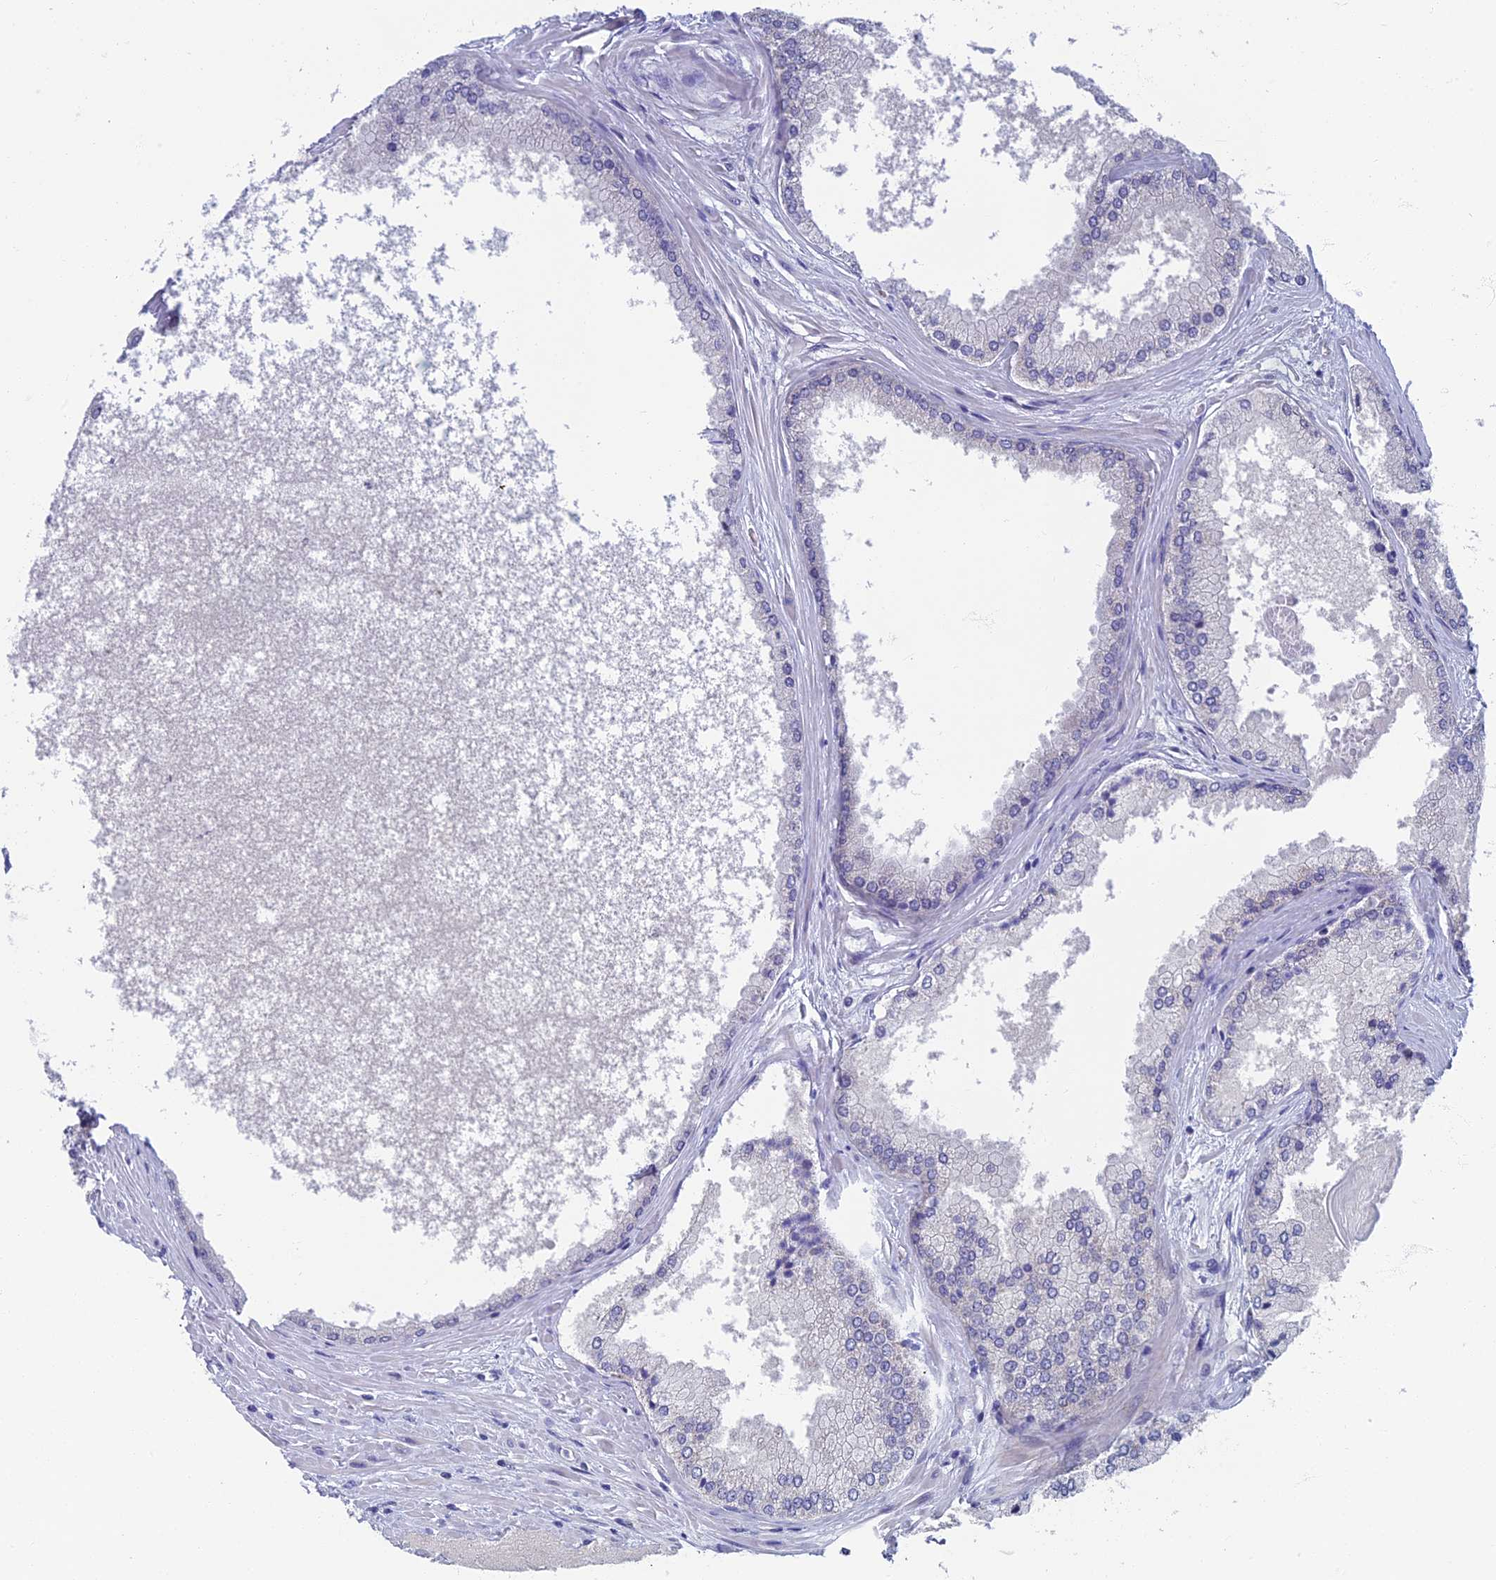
{"staining": {"intensity": "negative", "quantity": "none", "location": "none"}, "tissue": "prostate cancer", "cell_type": "Tumor cells", "image_type": "cancer", "snomed": [{"axis": "morphology", "description": "Adenocarcinoma, Low grade"}, {"axis": "topography", "description": "Prostate"}], "caption": "The IHC photomicrograph has no significant expression in tumor cells of prostate cancer (adenocarcinoma (low-grade)) tissue.", "gene": "SPIN4", "patient": {"sex": "male", "age": 68}}